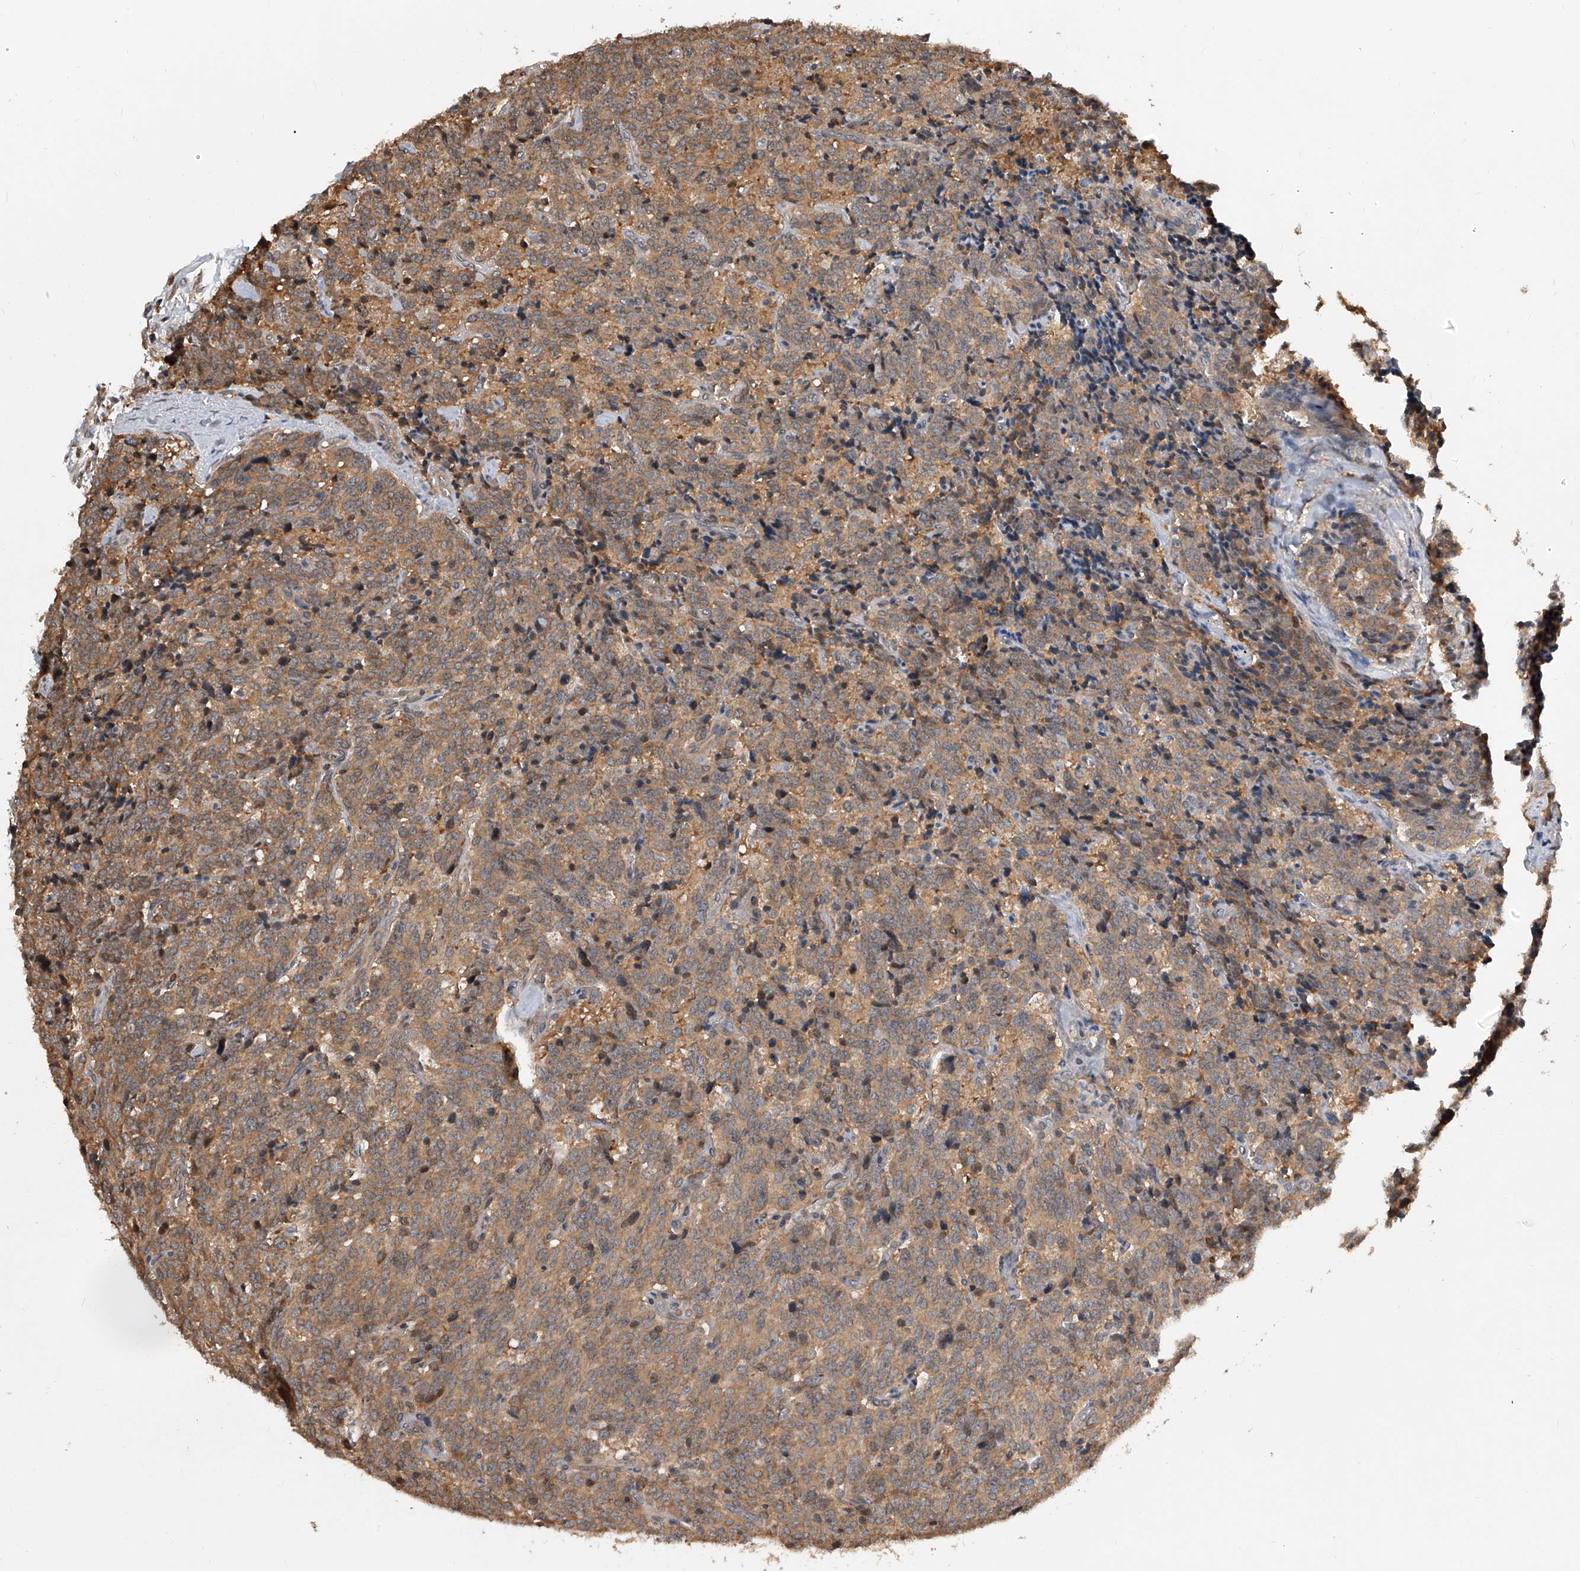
{"staining": {"intensity": "moderate", "quantity": ">75%", "location": "cytoplasmic/membranous"}, "tissue": "carcinoid", "cell_type": "Tumor cells", "image_type": "cancer", "snomed": [{"axis": "morphology", "description": "Carcinoid, malignant, NOS"}, {"axis": "topography", "description": "Lung"}], "caption": "Protein expression analysis of human carcinoid reveals moderate cytoplasmic/membranous expression in approximately >75% of tumor cells.", "gene": "GMDS", "patient": {"sex": "female", "age": 46}}